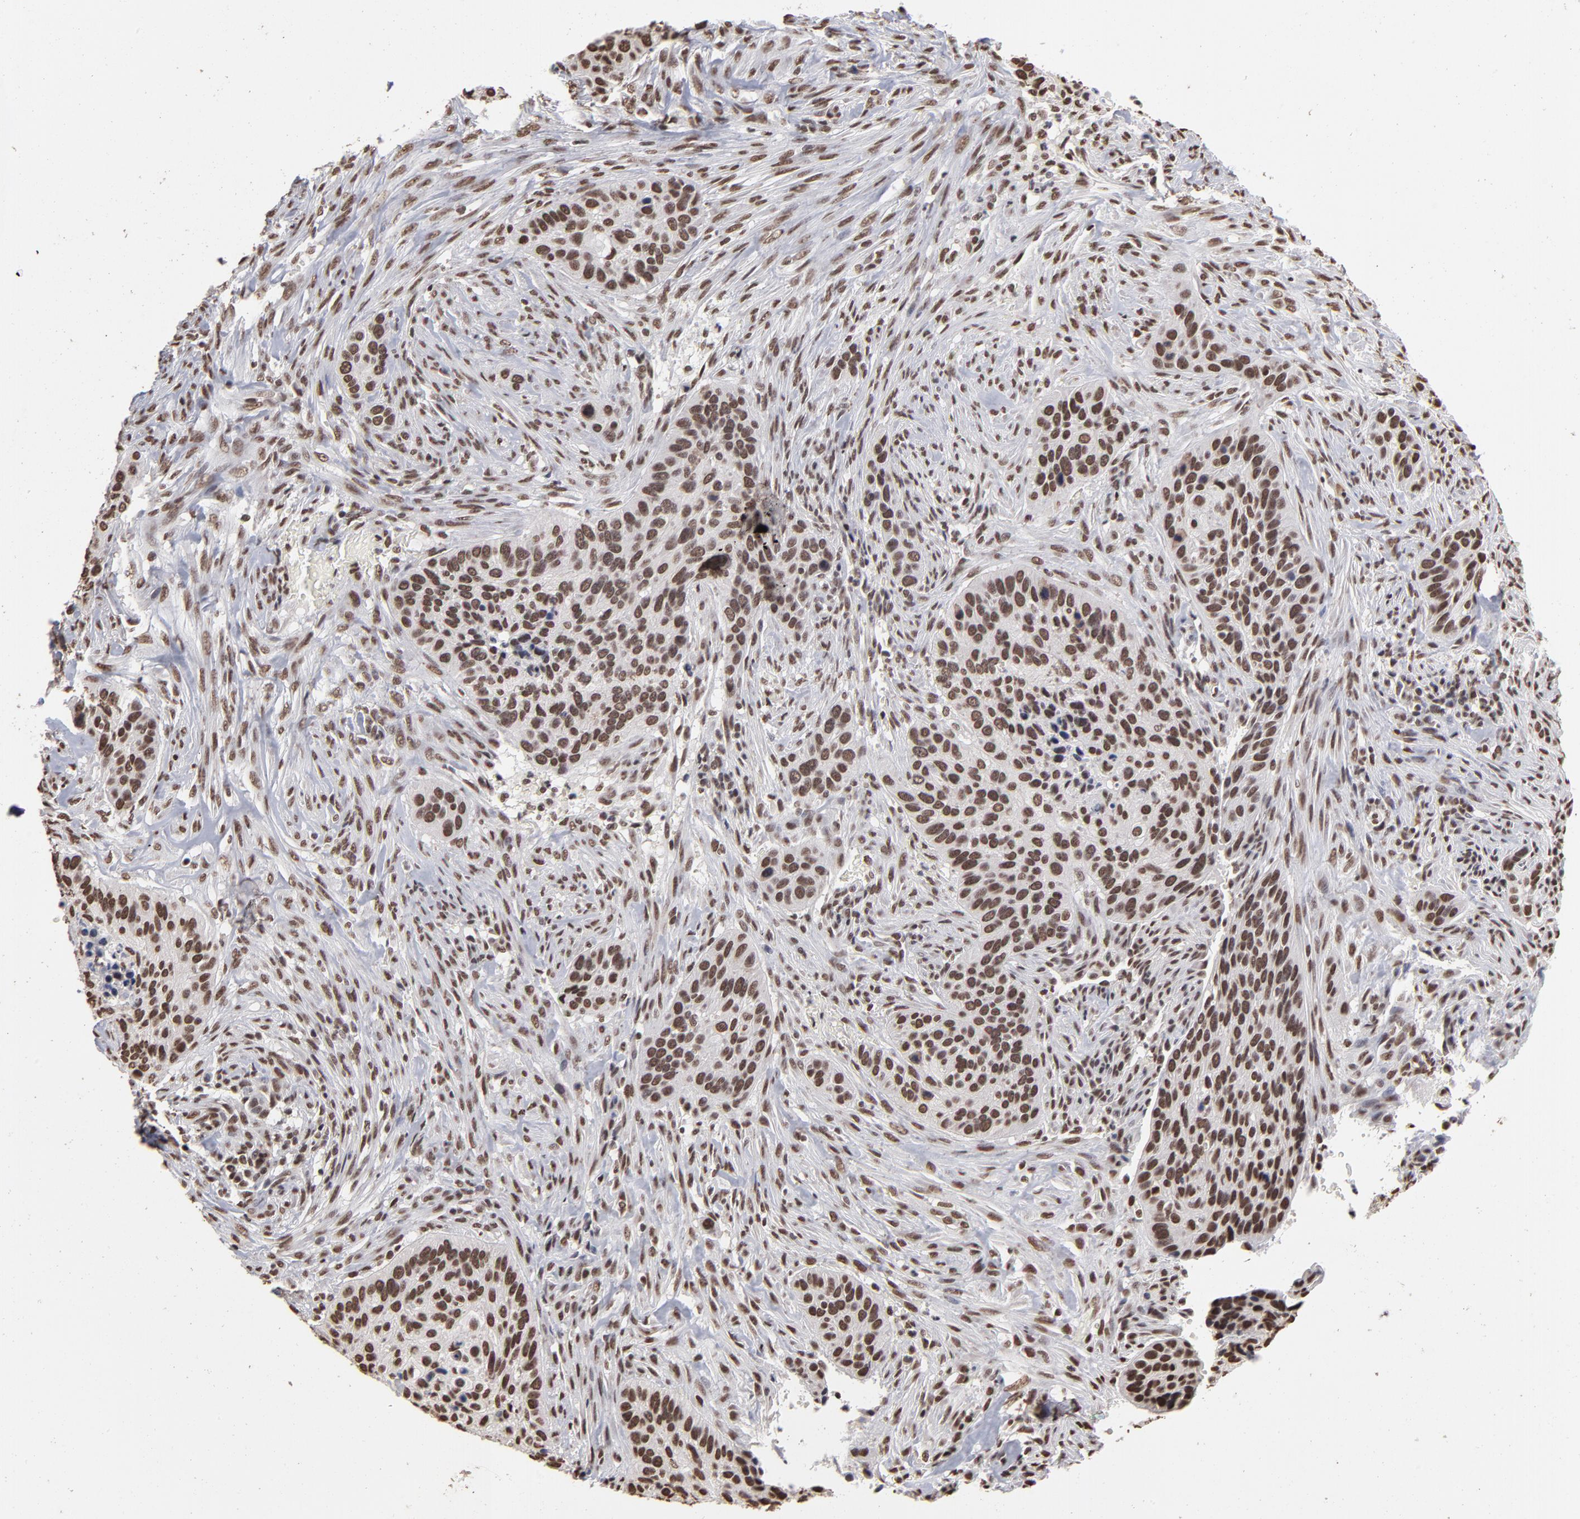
{"staining": {"intensity": "strong", "quantity": ">75%", "location": "nuclear"}, "tissue": "cervical cancer", "cell_type": "Tumor cells", "image_type": "cancer", "snomed": [{"axis": "morphology", "description": "Adenocarcinoma, NOS"}, {"axis": "topography", "description": "Cervix"}], "caption": "Protein expression analysis of cervical cancer demonstrates strong nuclear staining in approximately >75% of tumor cells.", "gene": "ZNF3", "patient": {"sex": "female", "age": 29}}